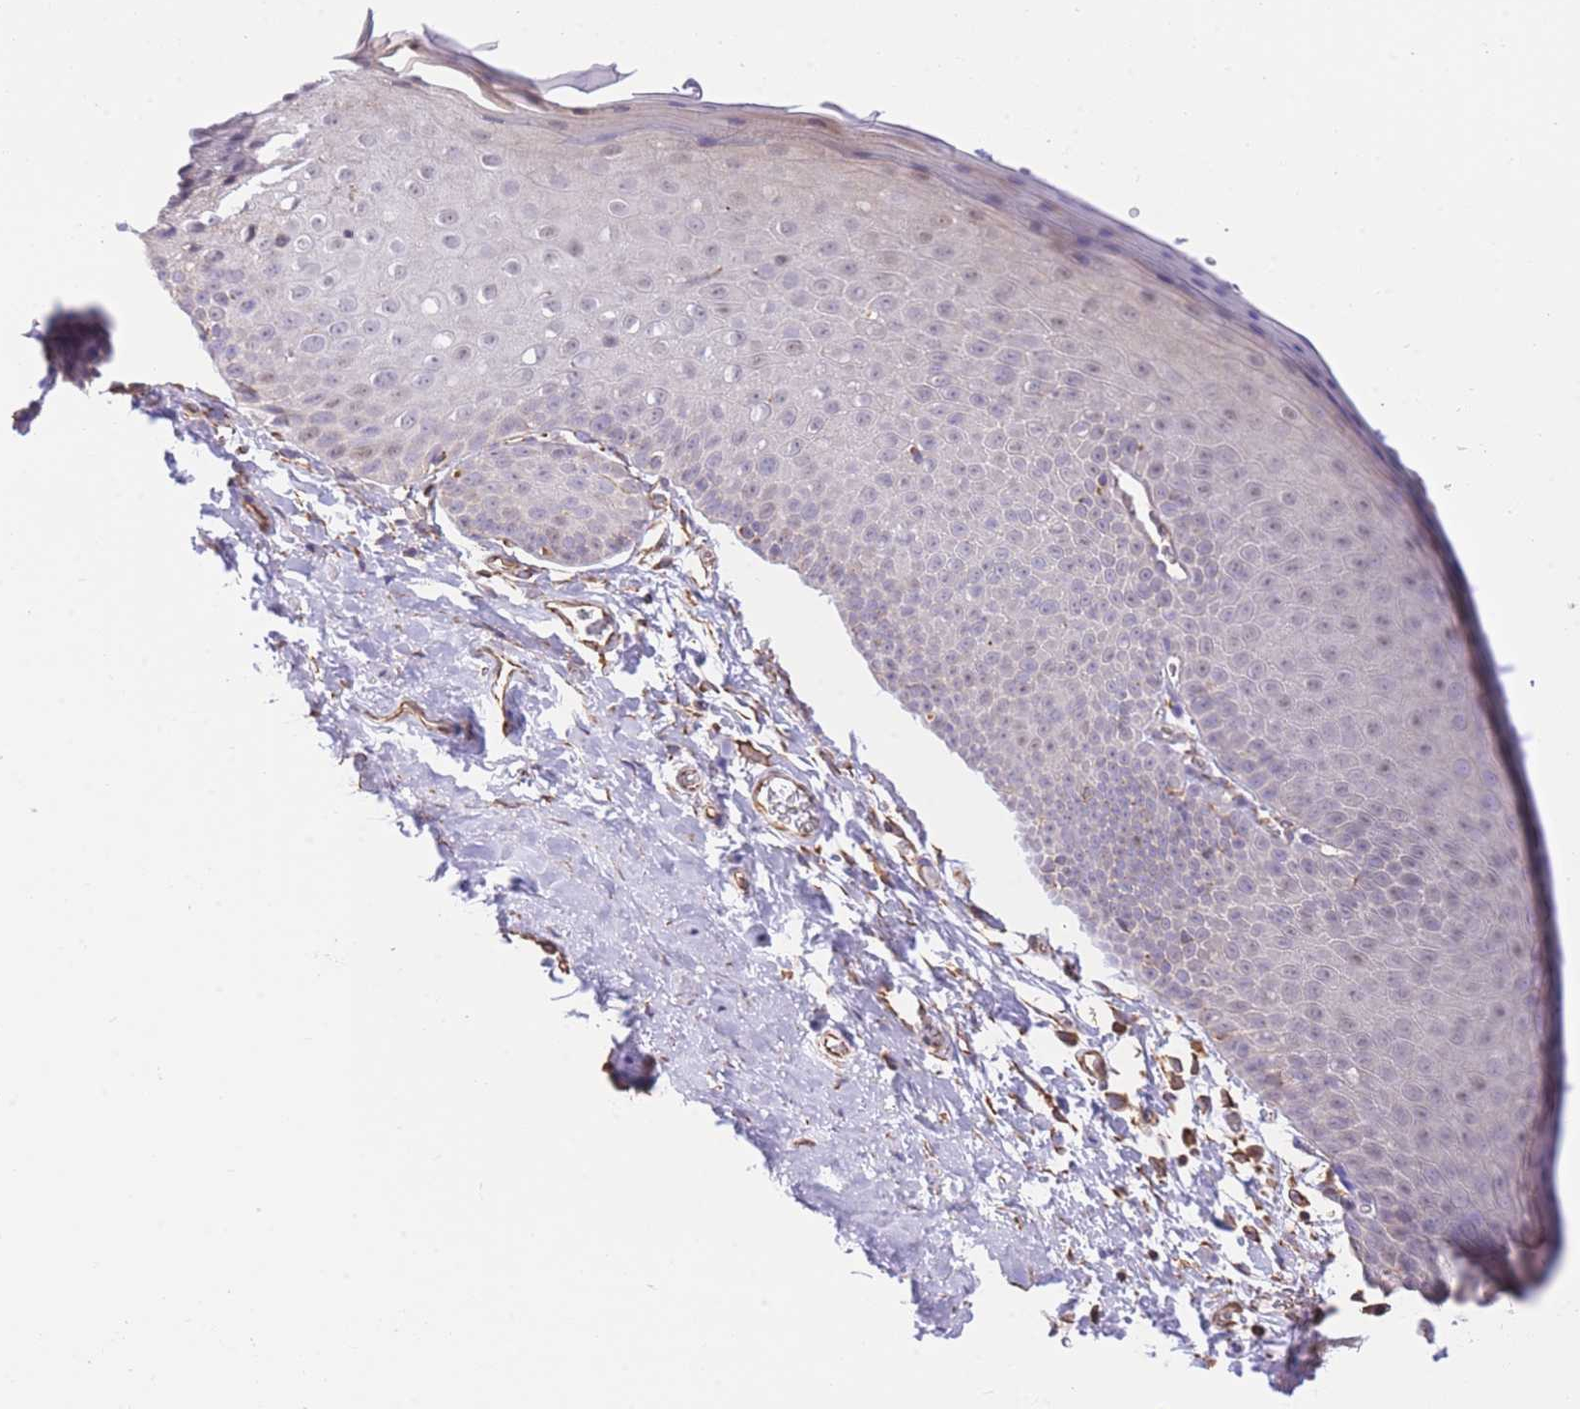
{"staining": {"intensity": "negative", "quantity": "none", "location": "none"}, "tissue": "skin", "cell_type": "Epidermal cells", "image_type": "normal", "snomed": [{"axis": "morphology", "description": "Normal tissue, NOS"}, {"axis": "morphology", "description": "Hemorrhoids"}, {"axis": "morphology", "description": "Inflammation, NOS"}, {"axis": "topography", "description": "Anal"}], "caption": "Protein analysis of normal skin displays no significant positivity in epidermal cells.", "gene": "PSG11", "patient": {"sex": "male", "age": 60}}